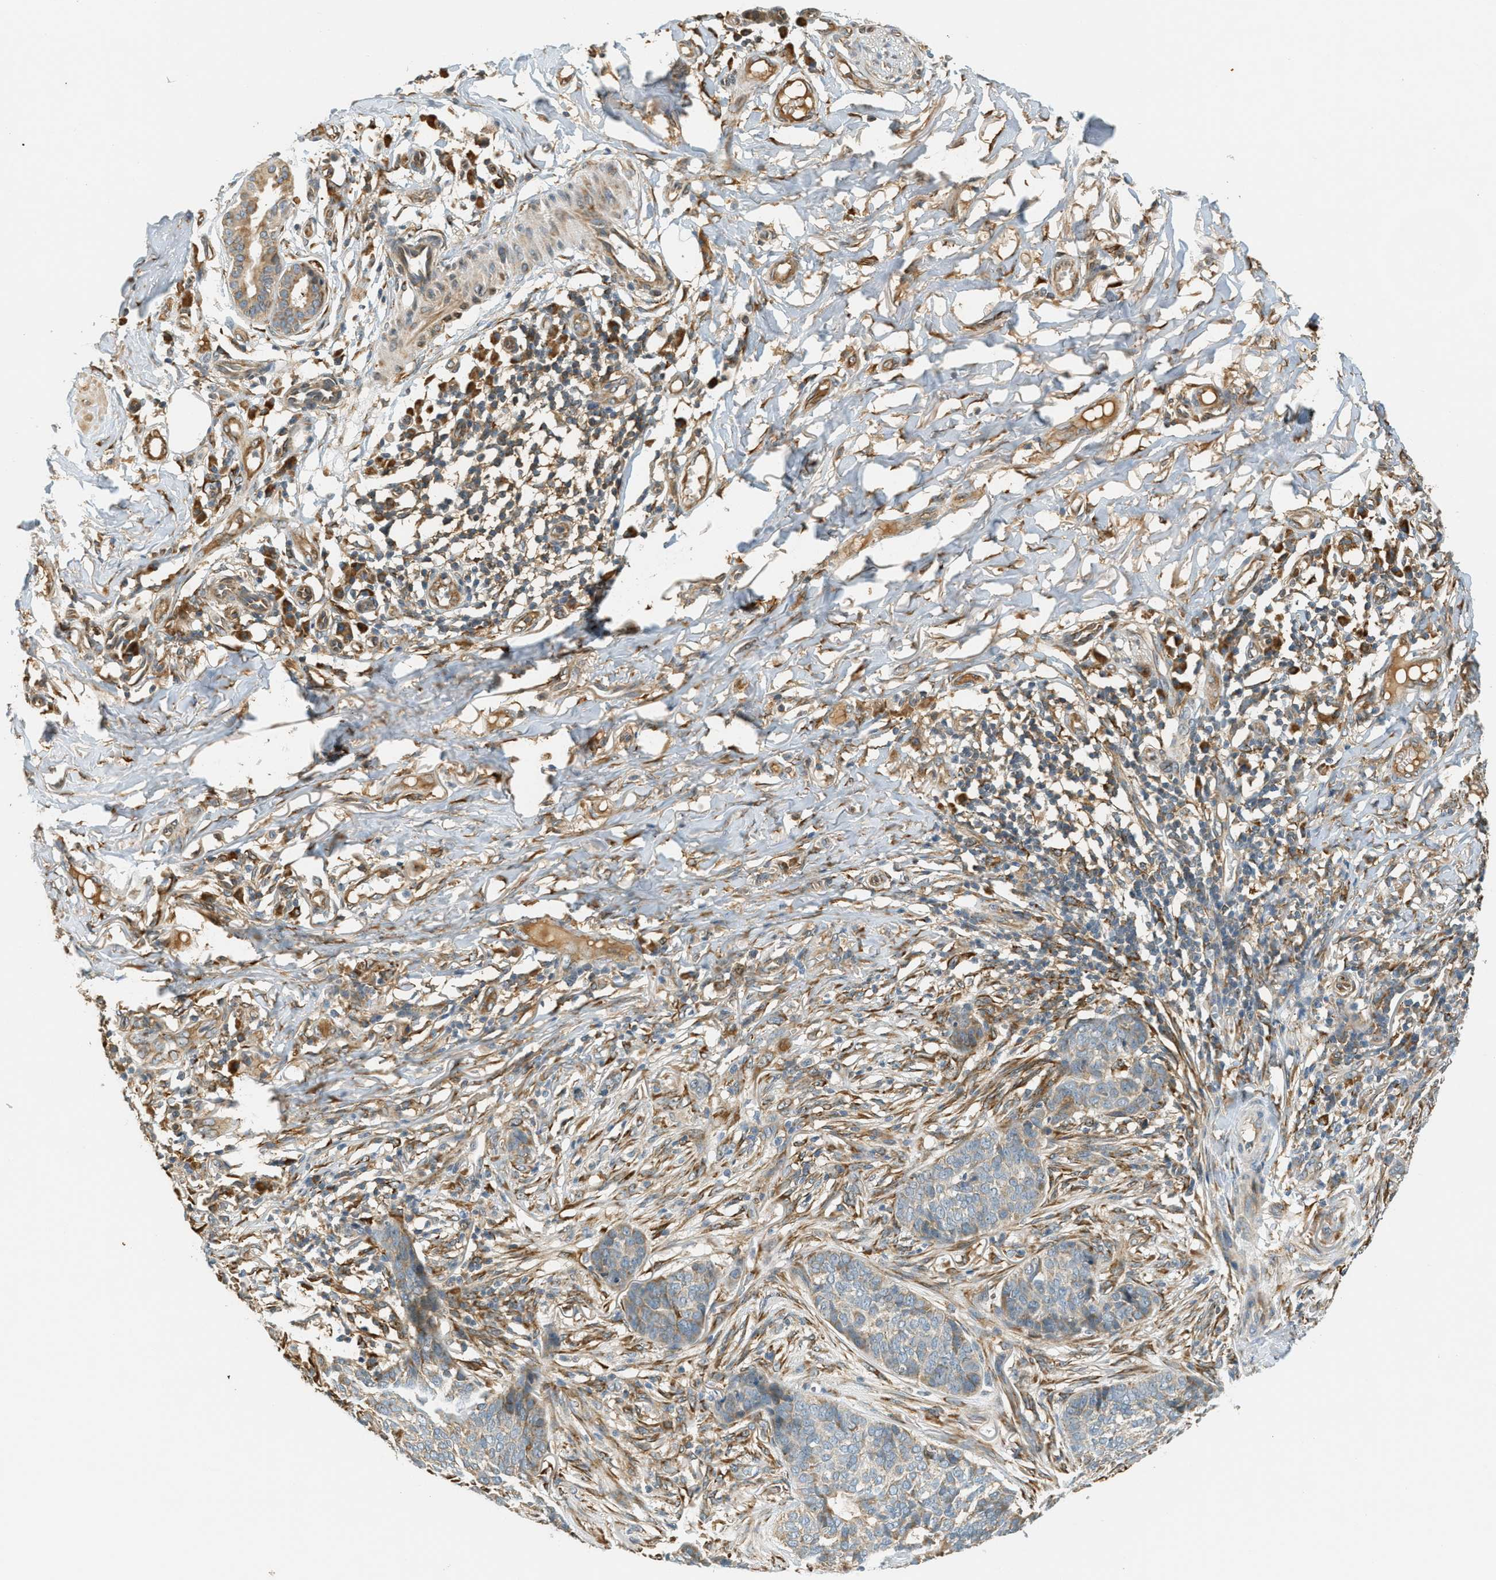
{"staining": {"intensity": "weak", "quantity": "25%-75%", "location": "cytoplasmic/membranous"}, "tissue": "skin cancer", "cell_type": "Tumor cells", "image_type": "cancer", "snomed": [{"axis": "morphology", "description": "Basal cell carcinoma"}, {"axis": "topography", "description": "Skin"}], "caption": "The histopathology image shows staining of basal cell carcinoma (skin), revealing weak cytoplasmic/membranous protein staining (brown color) within tumor cells. Nuclei are stained in blue.", "gene": "PDK1", "patient": {"sex": "male", "age": 85}}